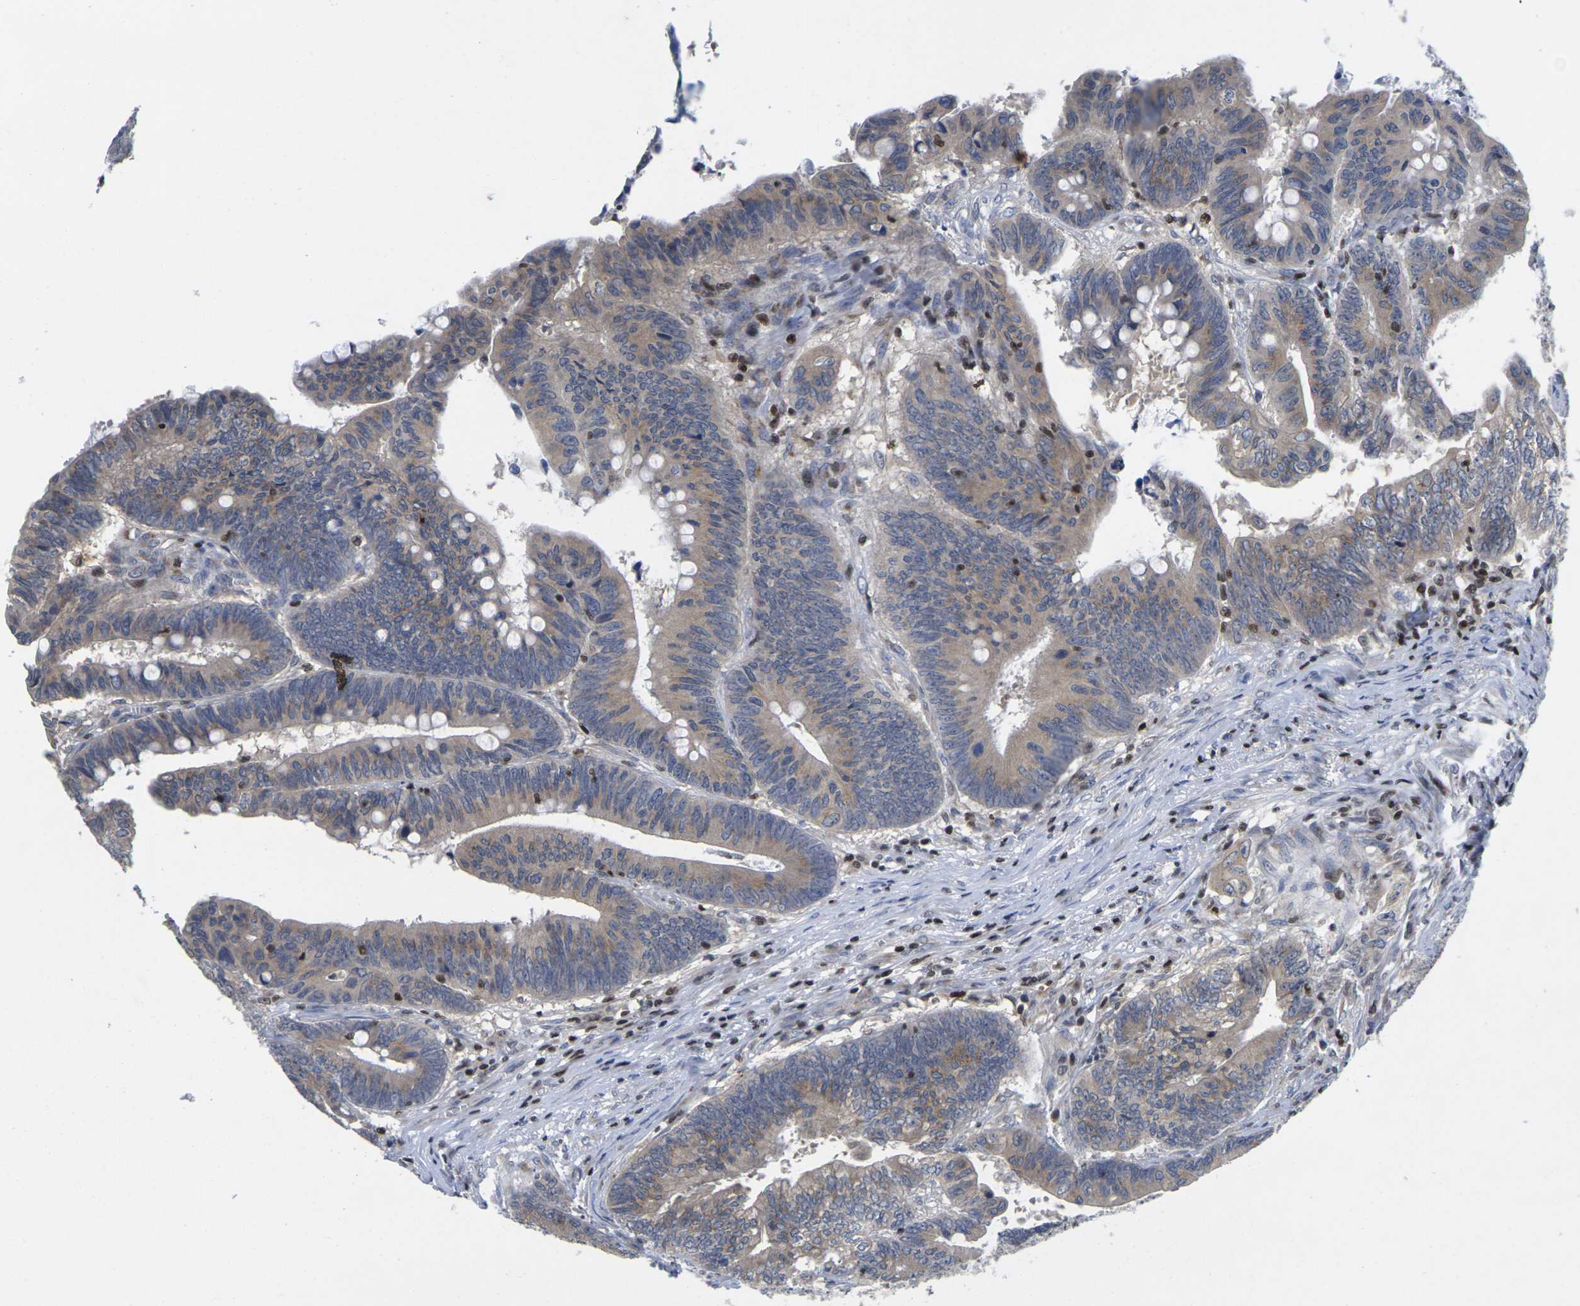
{"staining": {"intensity": "weak", "quantity": ">75%", "location": "cytoplasmic/membranous"}, "tissue": "colorectal cancer", "cell_type": "Tumor cells", "image_type": "cancer", "snomed": [{"axis": "morphology", "description": "Adenocarcinoma, NOS"}, {"axis": "topography", "description": "Colon"}], "caption": "Tumor cells demonstrate low levels of weak cytoplasmic/membranous expression in approximately >75% of cells in human adenocarcinoma (colorectal). (DAB (3,3'-diaminobenzidine) = brown stain, brightfield microscopy at high magnification).", "gene": "IKZF1", "patient": {"sex": "male", "age": 45}}